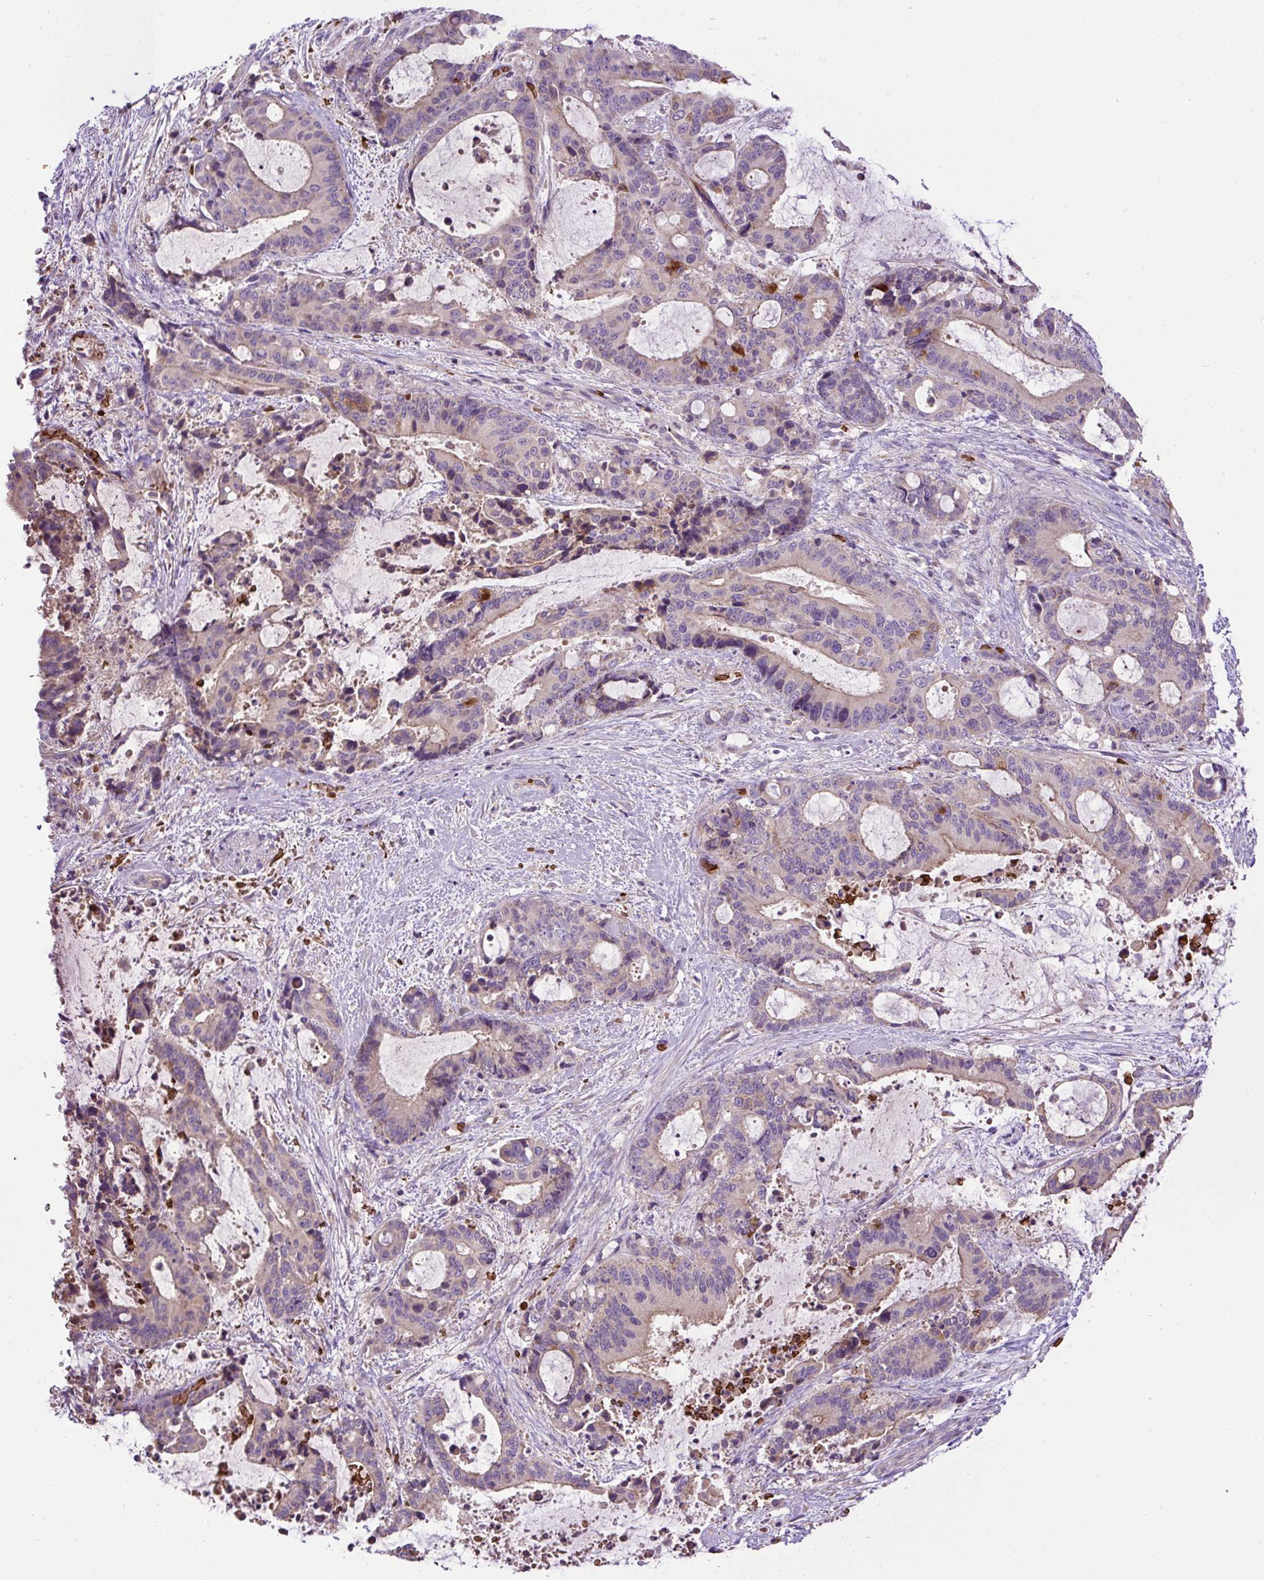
{"staining": {"intensity": "negative", "quantity": "none", "location": "none"}, "tissue": "liver cancer", "cell_type": "Tumor cells", "image_type": "cancer", "snomed": [{"axis": "morphology", "description": "Normal tissue, NOS"}, {"axis": "morphology", "description": "Cholangiocarcinoma"}, {"axis": "topography", "description": "Liver"}, {"axis": "topography", "description": "Peripheral nerve tissue"}], "caption": "Tumor cells show no significant expression in cholangiocarcinoma (liver).", "gene": "CXCL13", "patient": {"sex": "female", "age": 73}}